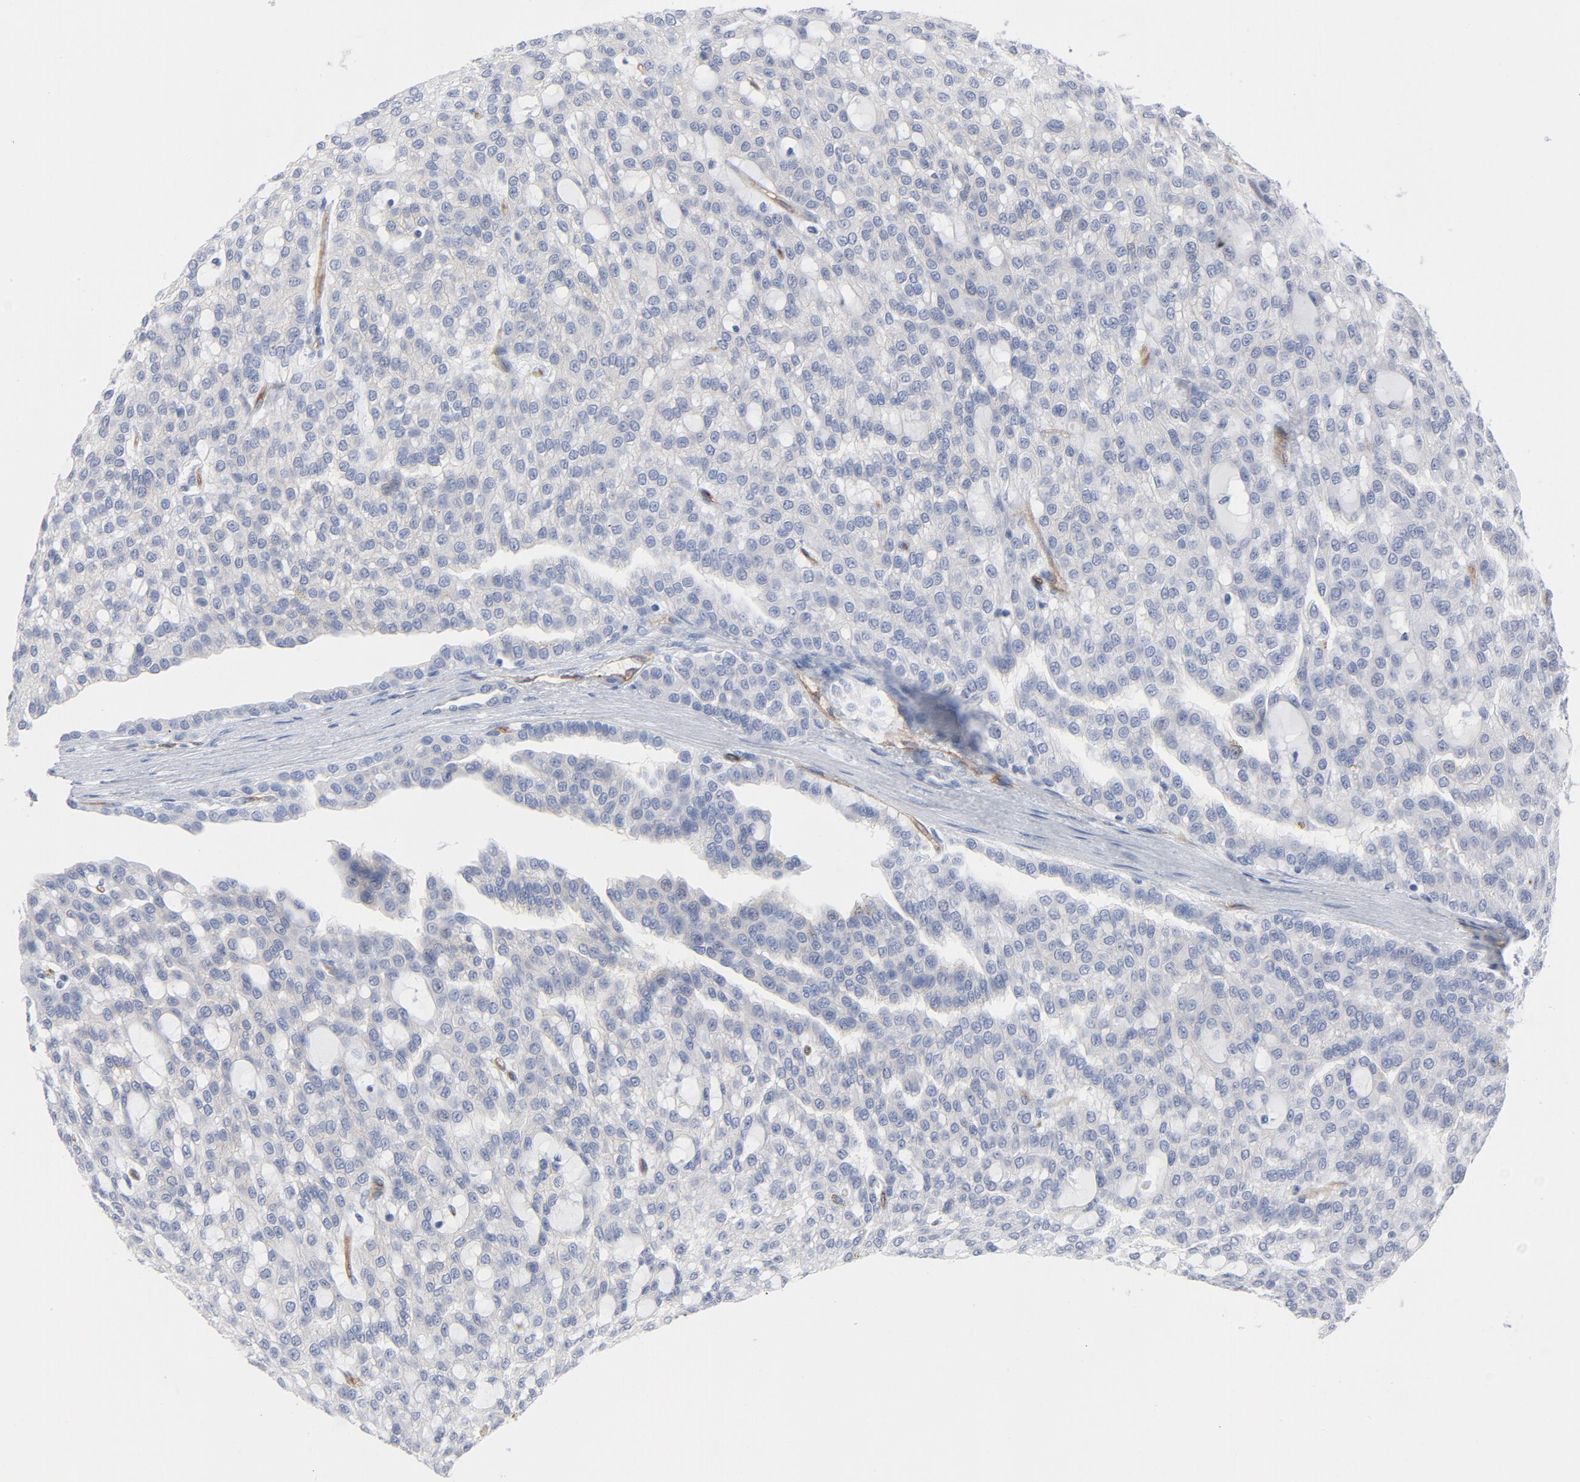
{"staining": {"intensity": "negative", "quantity": "none", "location": "none"}, "tissue": "renal cancer", "cell_type": "Tumor cells", "image_type": "cancer", "snomed": [{"axis": "morphology", "description": "Adenocarcinoma, NOS"}, {"axis": "topography", "description": "Kidney"}], "caption": "DAB immunohistochemical staining of renal cancer (adenocarcinoma) reveals no significant staining in tumor cells. The staining was performed using DAB to visualize the protein expression in brown, while the nuclei were stained in blue with hematoxylin (Magnification: 20x).", "gene": "SHANK3", "patient": {"sex": "male", "age": 63}}